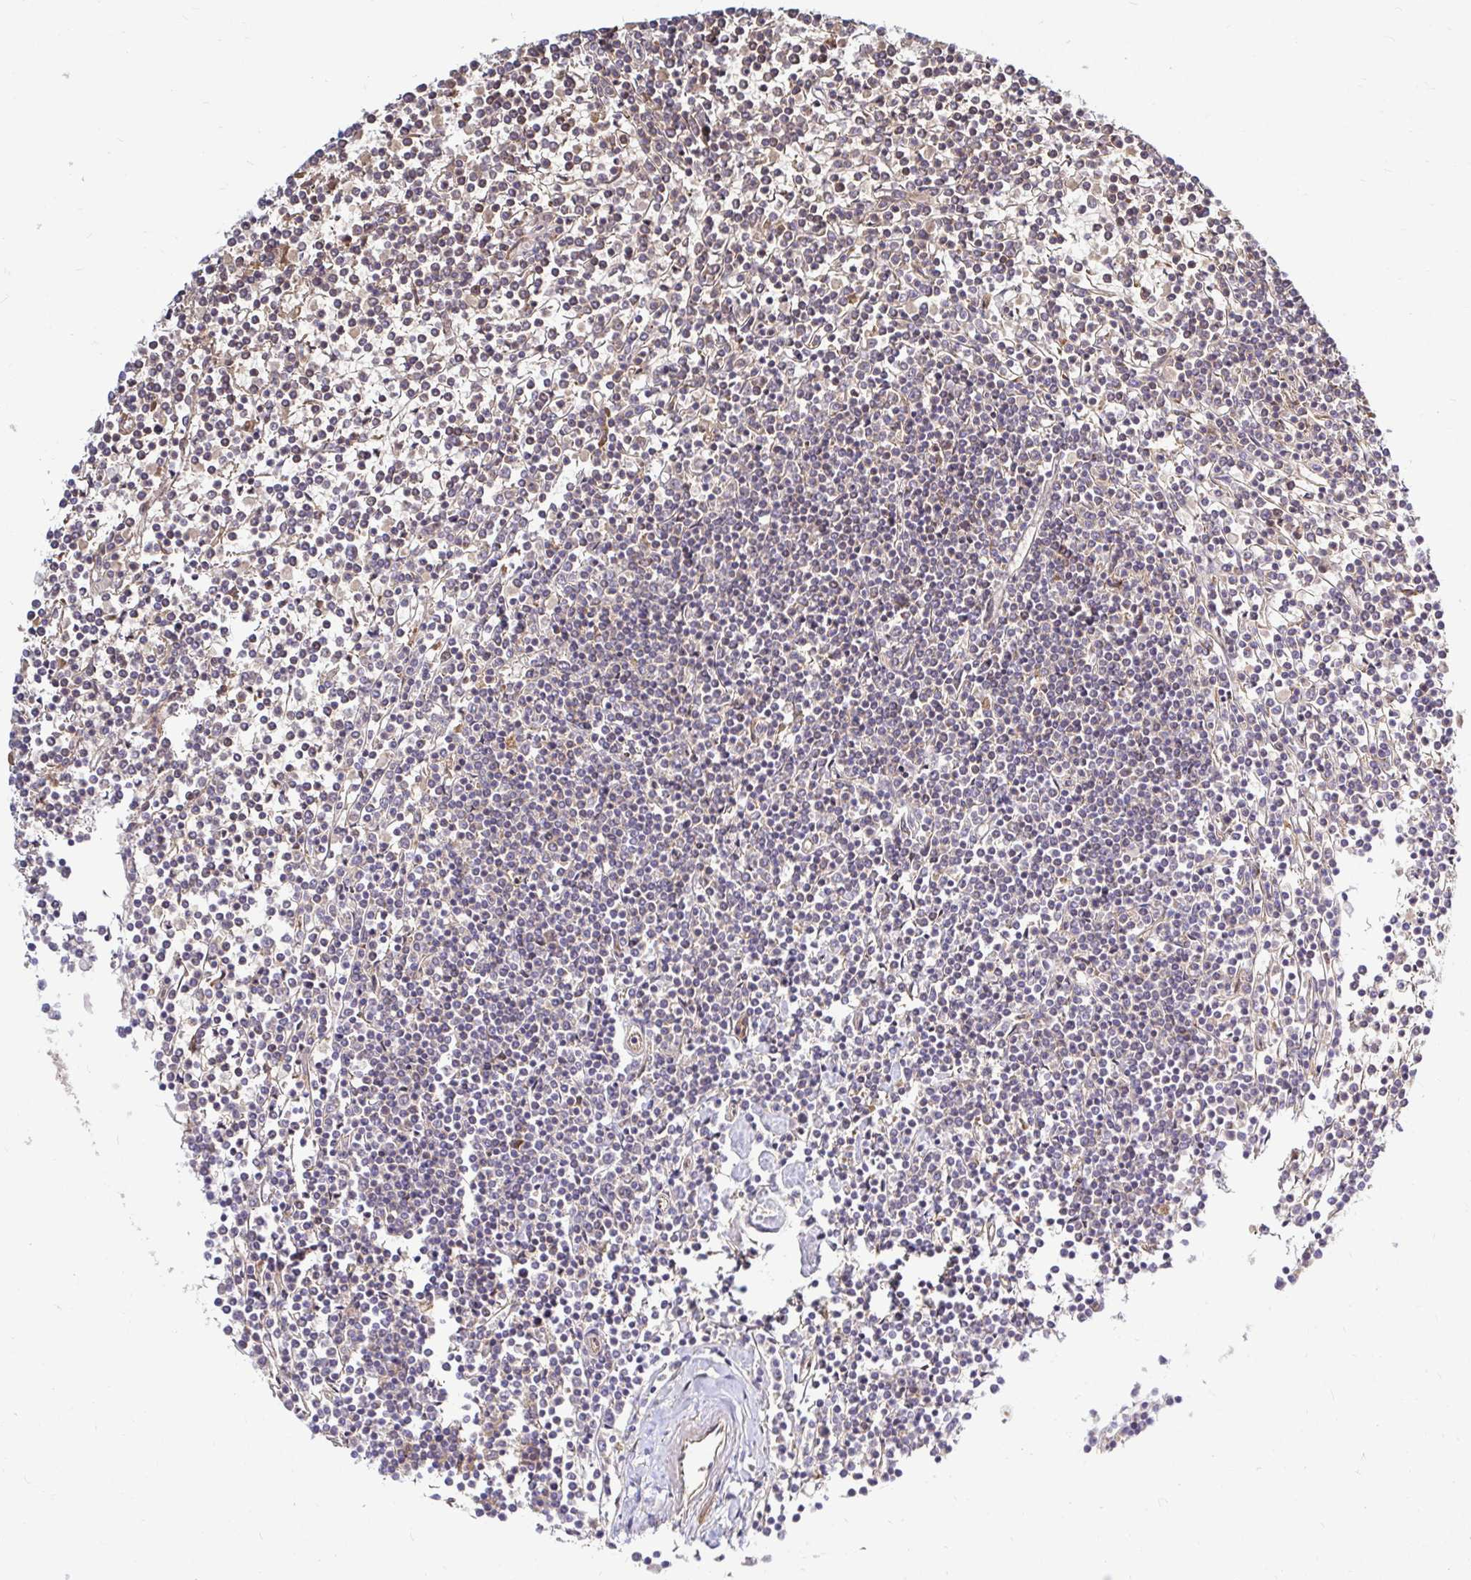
{"staining": {"intensity": "negative", "quantity": "none", "location": "none"}, "tissue": "lymphoma", "cell_type": "Tumor cells", "image_type": "cancer", "snomed": [{"axis": "morphology", "description": "Malignant lymphoma, non-Hodgkin's type, Low grade"}, {"axis": "topography", "description": "Spleen"}], "caption": "A high-resolution image shows IHC staining of malignant lymphoma, non-Hodgkin's type (low-grade), which exhibits no significant positivity in tumor cells. (Stains: DAB (3,3'-diaminobenzidine) immunohistochemistry (IHC) with hematoxylin counter stain, Microscopy: brightfield microscopy at high magnification).", "gene": "ARHGEF37", "patient": {"sex": "female", "age": 19}}